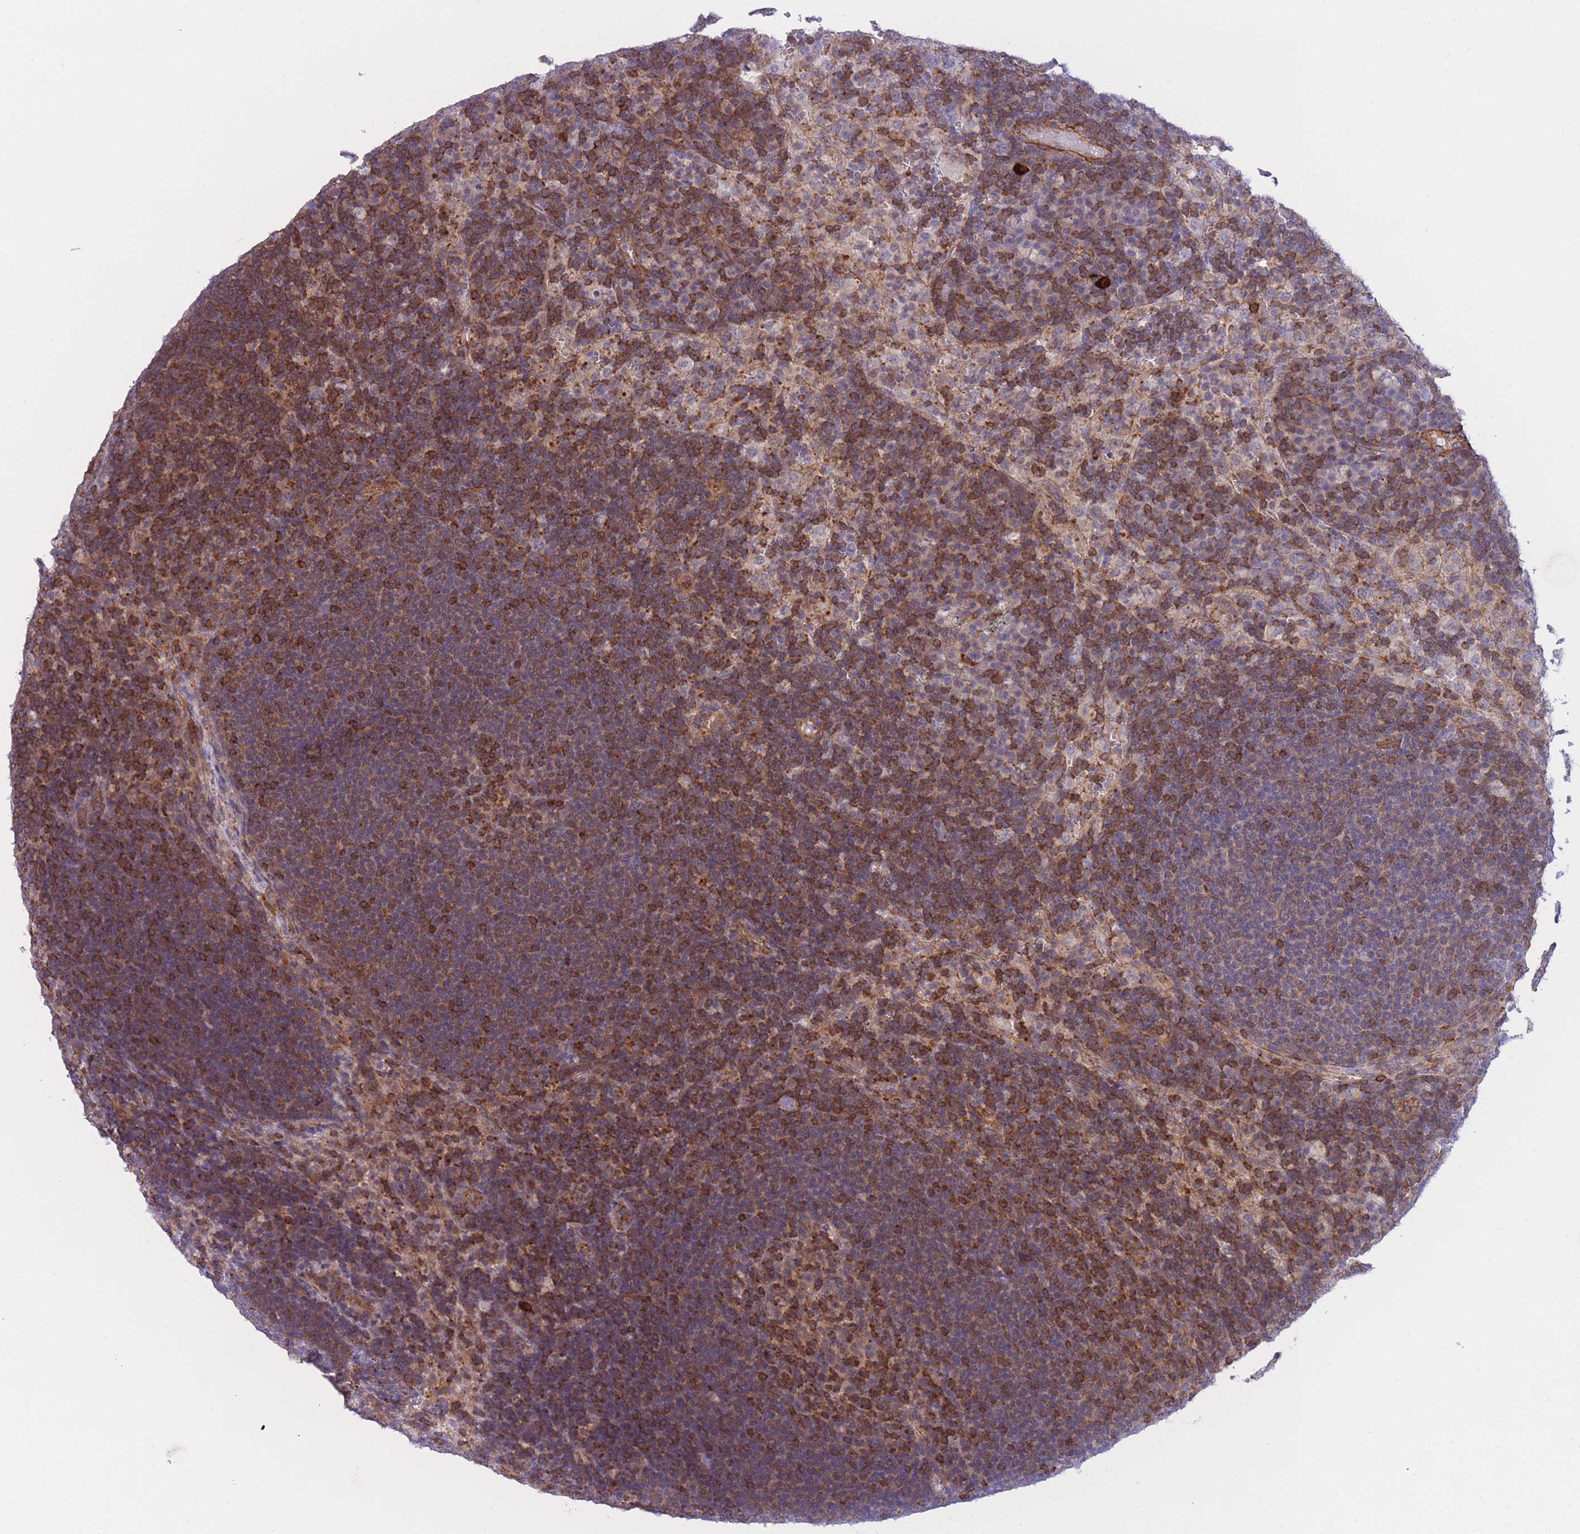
{"staining": {"intensity": "strong", "quantity": "25%-75%", "location": "cytoplasmic/membranous"}, "tissue": "lymph node", "cell_type": "Germinal center cells", "image_type": "normal", "snomed": [{"axis": "morphology", "description": "Normal tissue, NOS"}, {"axis": "topography", "description": "Lymph node"}], "caption": "Immunohistochemistry of benign human lymph node exhibits high levels of strong cytoplasmic/membranous staining in approximately 25%-75% of germinal center cells.", "gene": "CDC25B", "patient": {"sex": "female", "age": 70}}